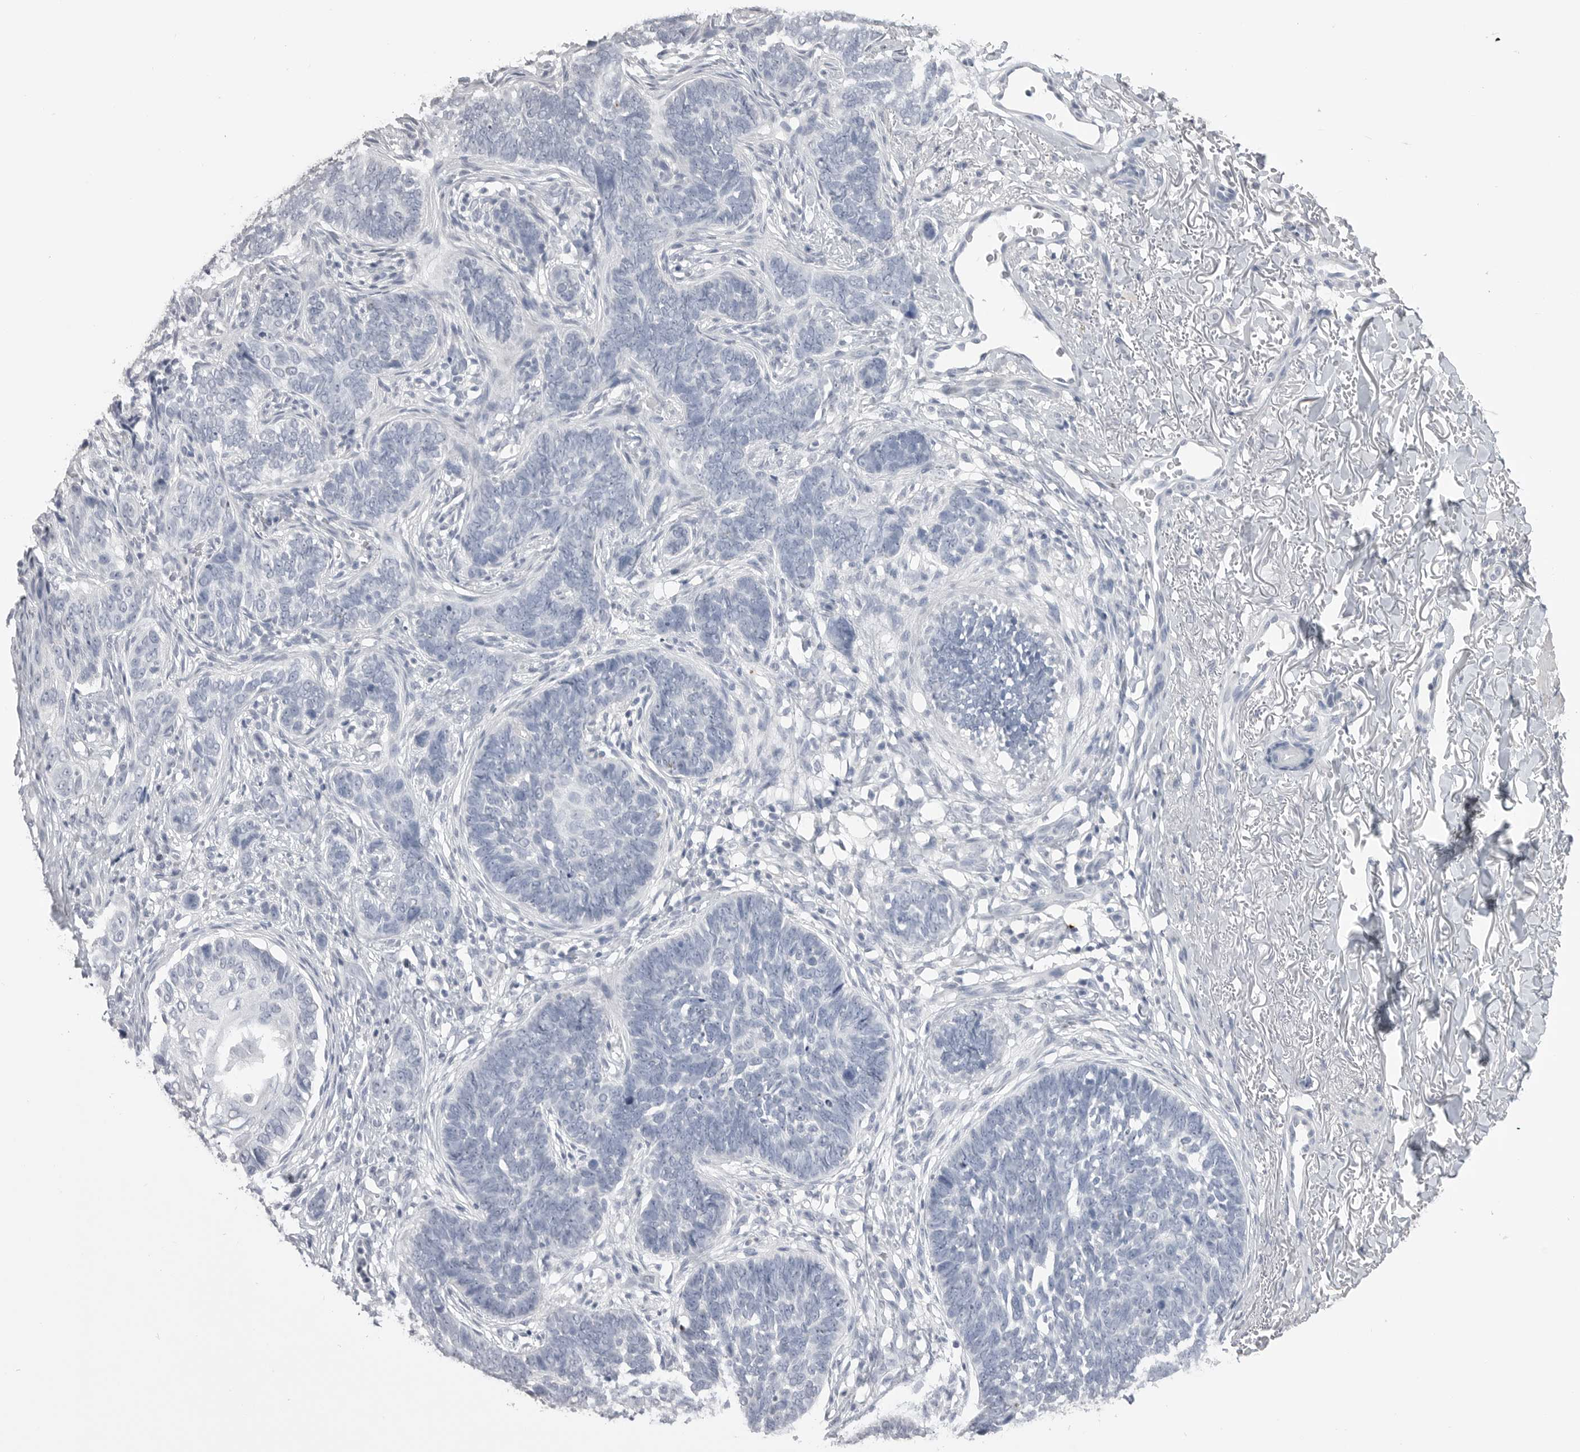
{"staining": {"intensity": "negative", "quantity": "none", "location": "none"}, "tissue": "skin cancer", "cell_type": "Tumor cells", "image_type": "cancer", "snomed": [{"axis": "morphology", "description": "Normal tissue, NOS"}, {"axis": "morphology", "description": "Basal cell carcinoma"}, {"axis": "topography", "description": "Skin"}], "caption": "Human basal cell carcinoma (skin) stained for a protein using IHC reveals no staining in tumor cells.", "gene": "ICAM5", "patient": {"sex": "male", "age": 77}}